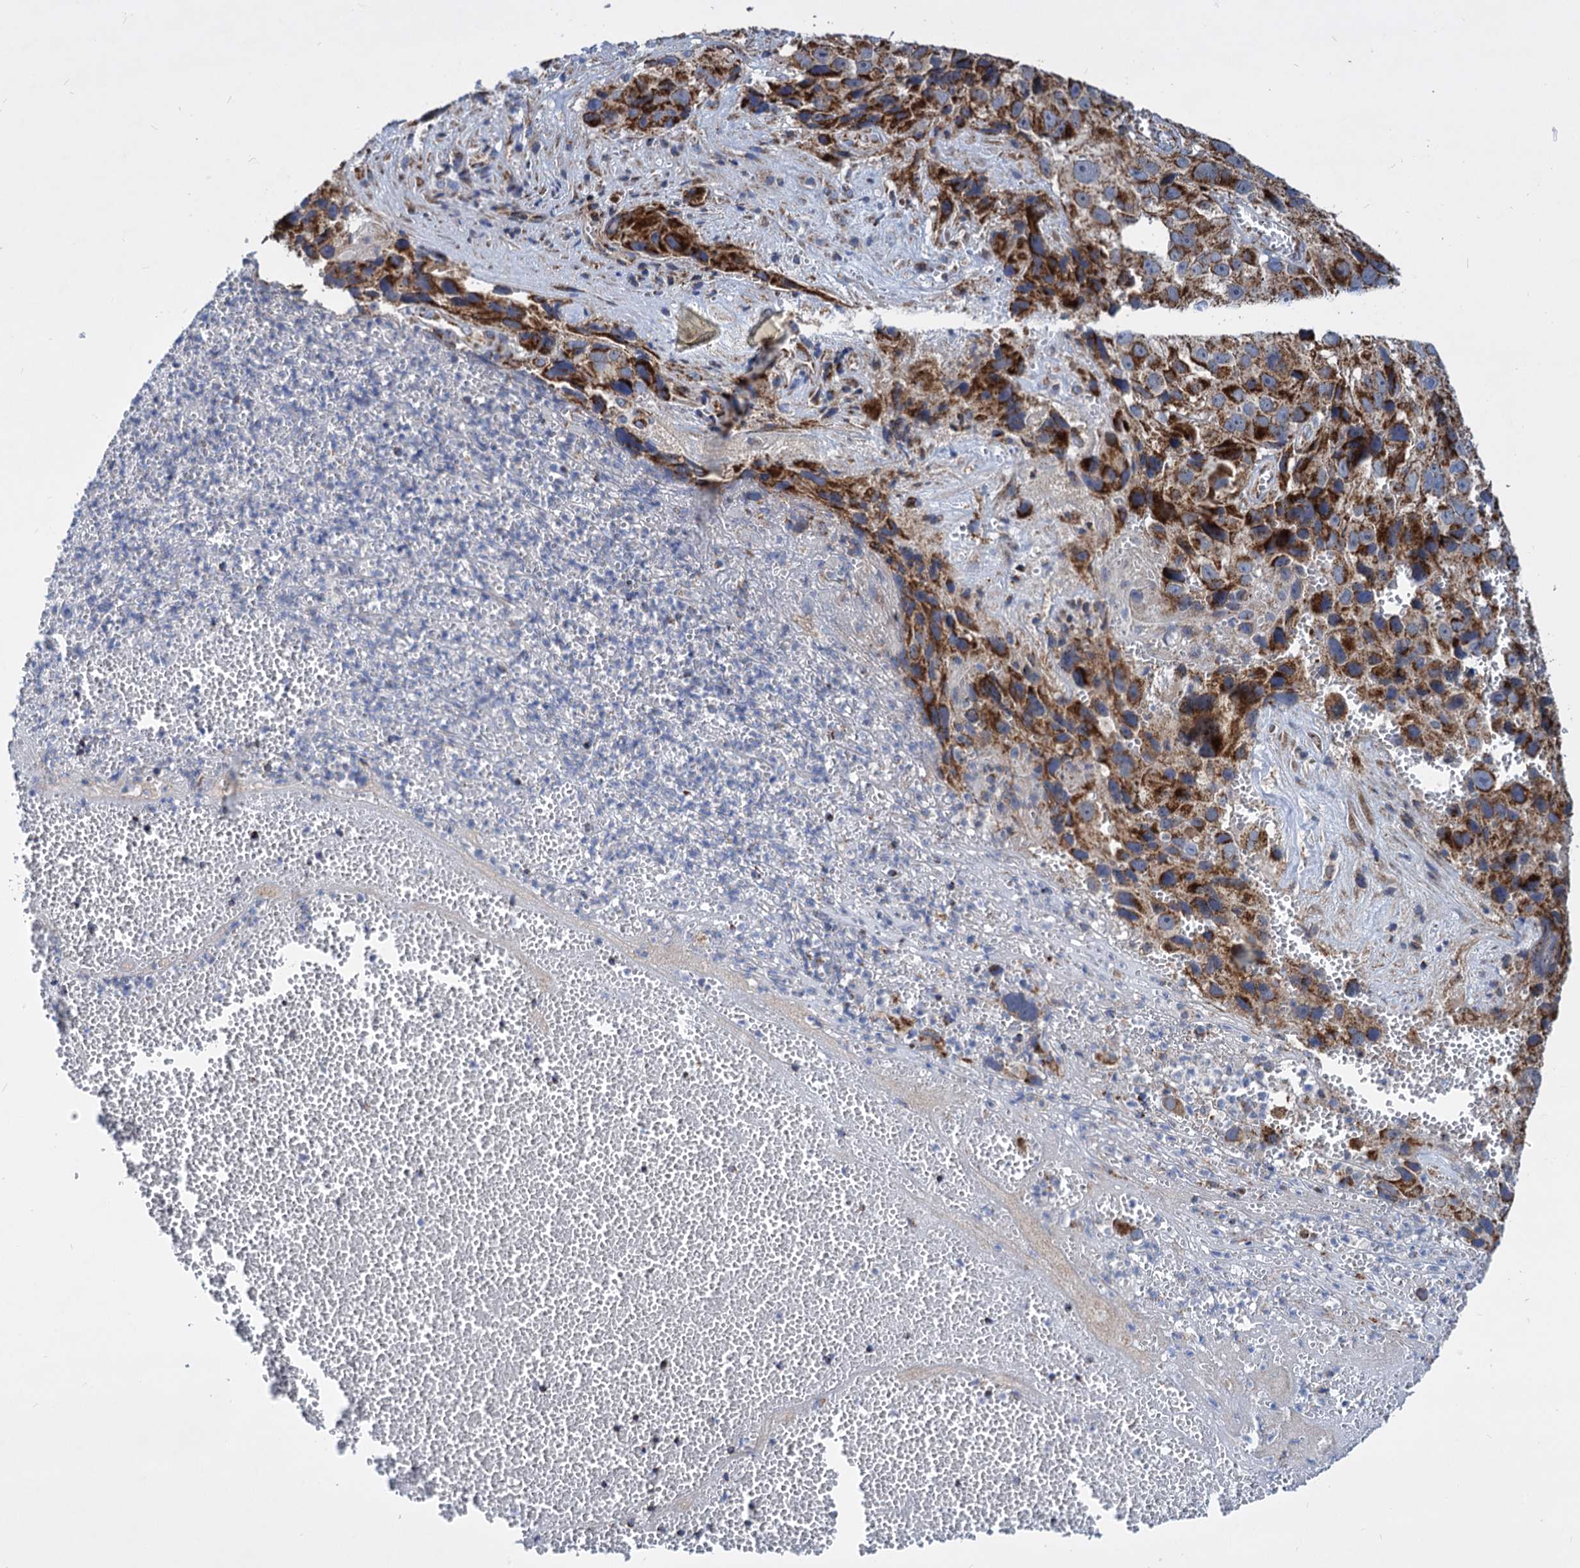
{"staining": {"intensity": "strong", "quantity": ">75%", "location": "cytoplasmic/membranous"}, "tissue": "melanoma", "cell_type": "Tumor cells", "image_type": "cancer", "snomed": [{"axis": "morphology", "description": "Malignant melanoma, NOS"}, {"axis": "topography", "description": "Skin"}], "caption": "This histopathology image exhibits melanoma stained with IHC to label a protein in brown. The cytoplasmic/membranous of tumor cells show strong positivity for the protein. Nuclei are counter-stained blue.", "gene": "TIMM10", "patient": {"sex": "male", "age": 84}}